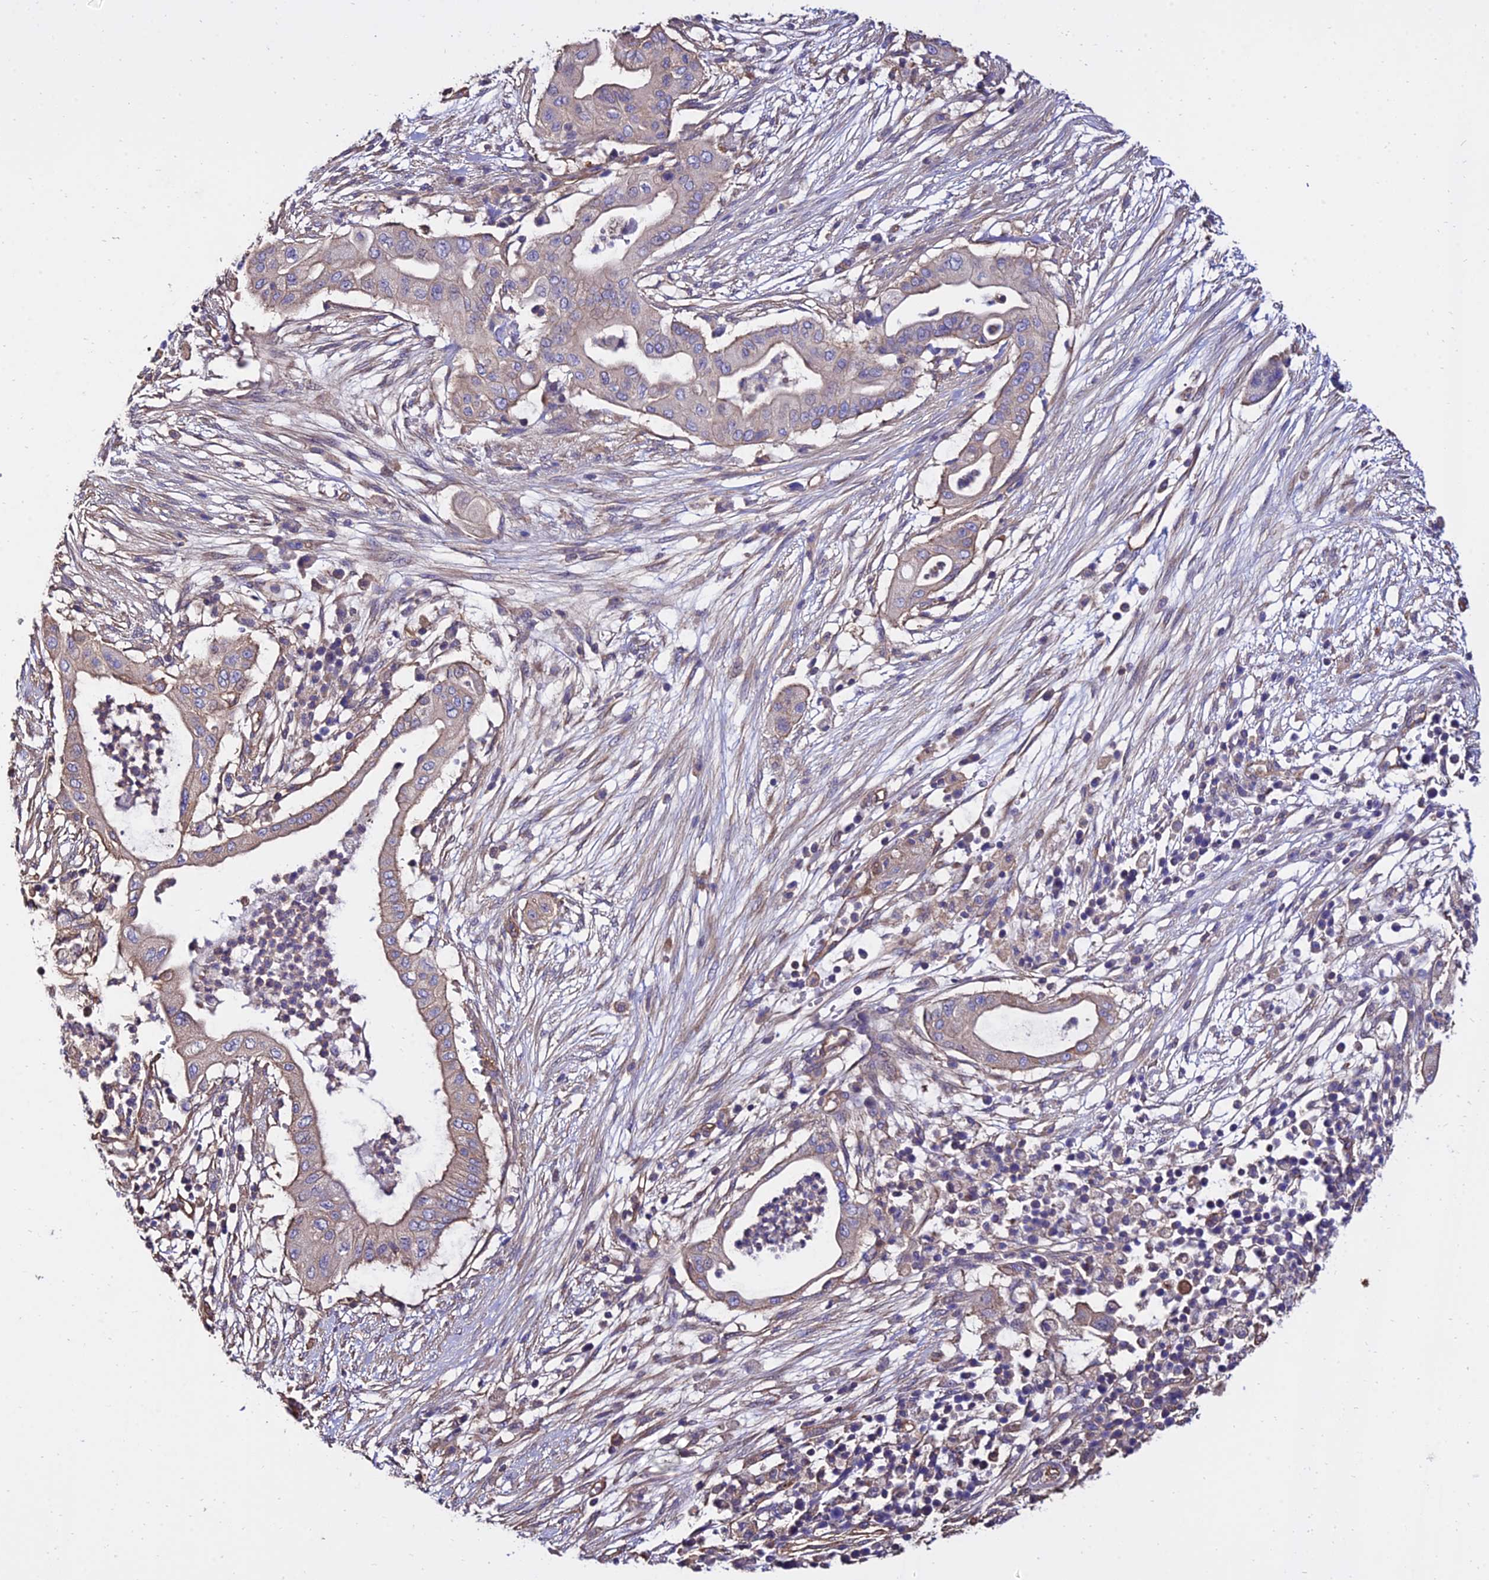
{"staining": {"intensity": "moderate", "quantity": "<25%", "location": "cytoplasmic/membranous"}, "tissue": "pancreatic cancer", "cell_type": "Tumor cells", "image_type": "cancer", "snomed": [{"axis": "morphology", "description": "Adenocarcinoma, NOS"}, {"axis": "topography", "description": "Pancreas"}], "caption": "Adenocarcinoma (pancreatic) stained with a brown dye displays moderate cytoplasmic/membranous positive staining in approximately <25% of tumor cells.", "gene": "CALM2", "patient": {"sex": "male", "age": 68}}